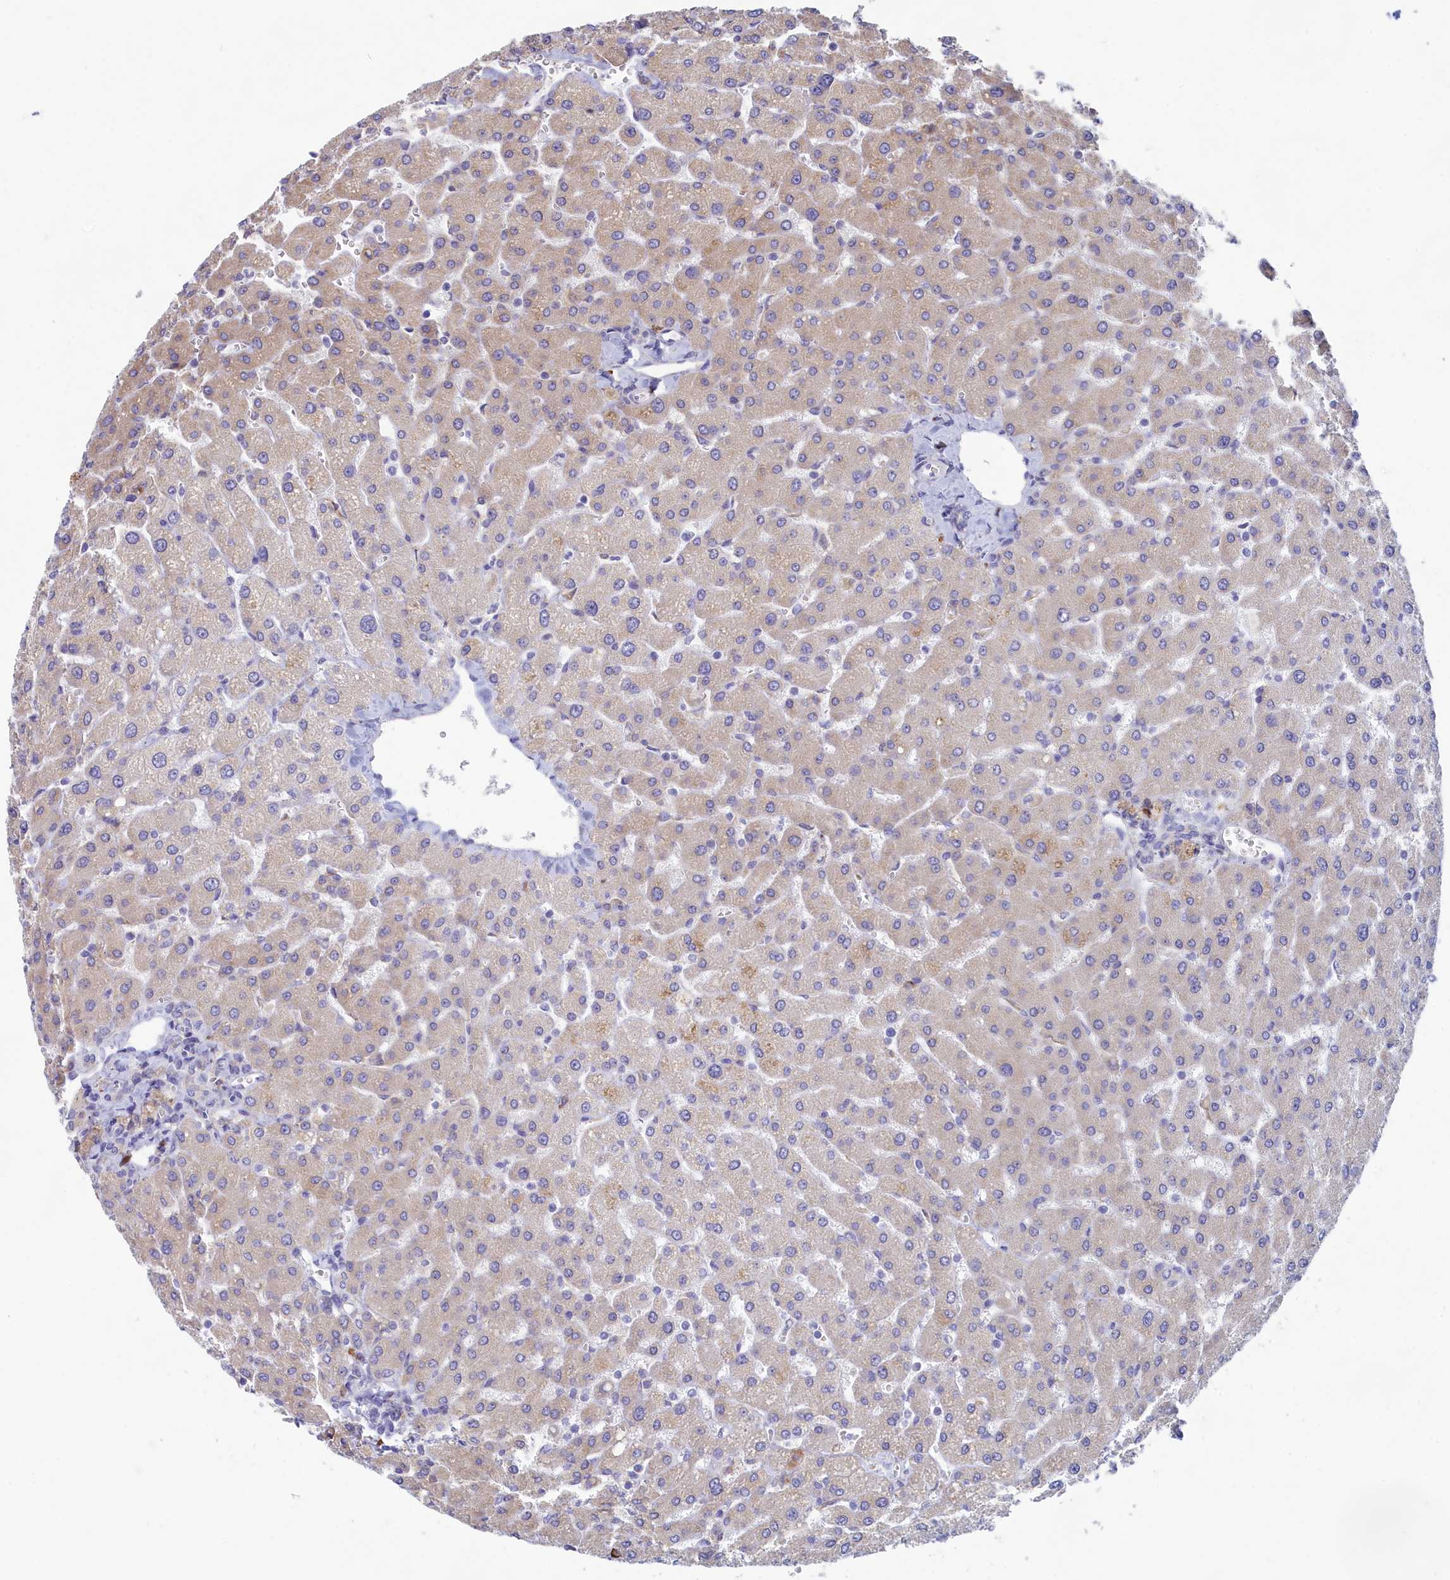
{"staining": {"intensity": "negative", "quantity": "none", "location": "none"}, "tissue": "liver", "cell_type": "Cholangiocytes", "image_type": "normal", "snomed": [{"axis": "morphology", "description": "Normal tissue, NOS"}, {"axis": "topography", "description": "Liver"}], "caption": "This is an immunohistochemistry photomicrograph of unremarkable liver. There is no expression in cholangiocytes.", "gene": "WDR35", "patient": {"sex": "male", "age": 55}}